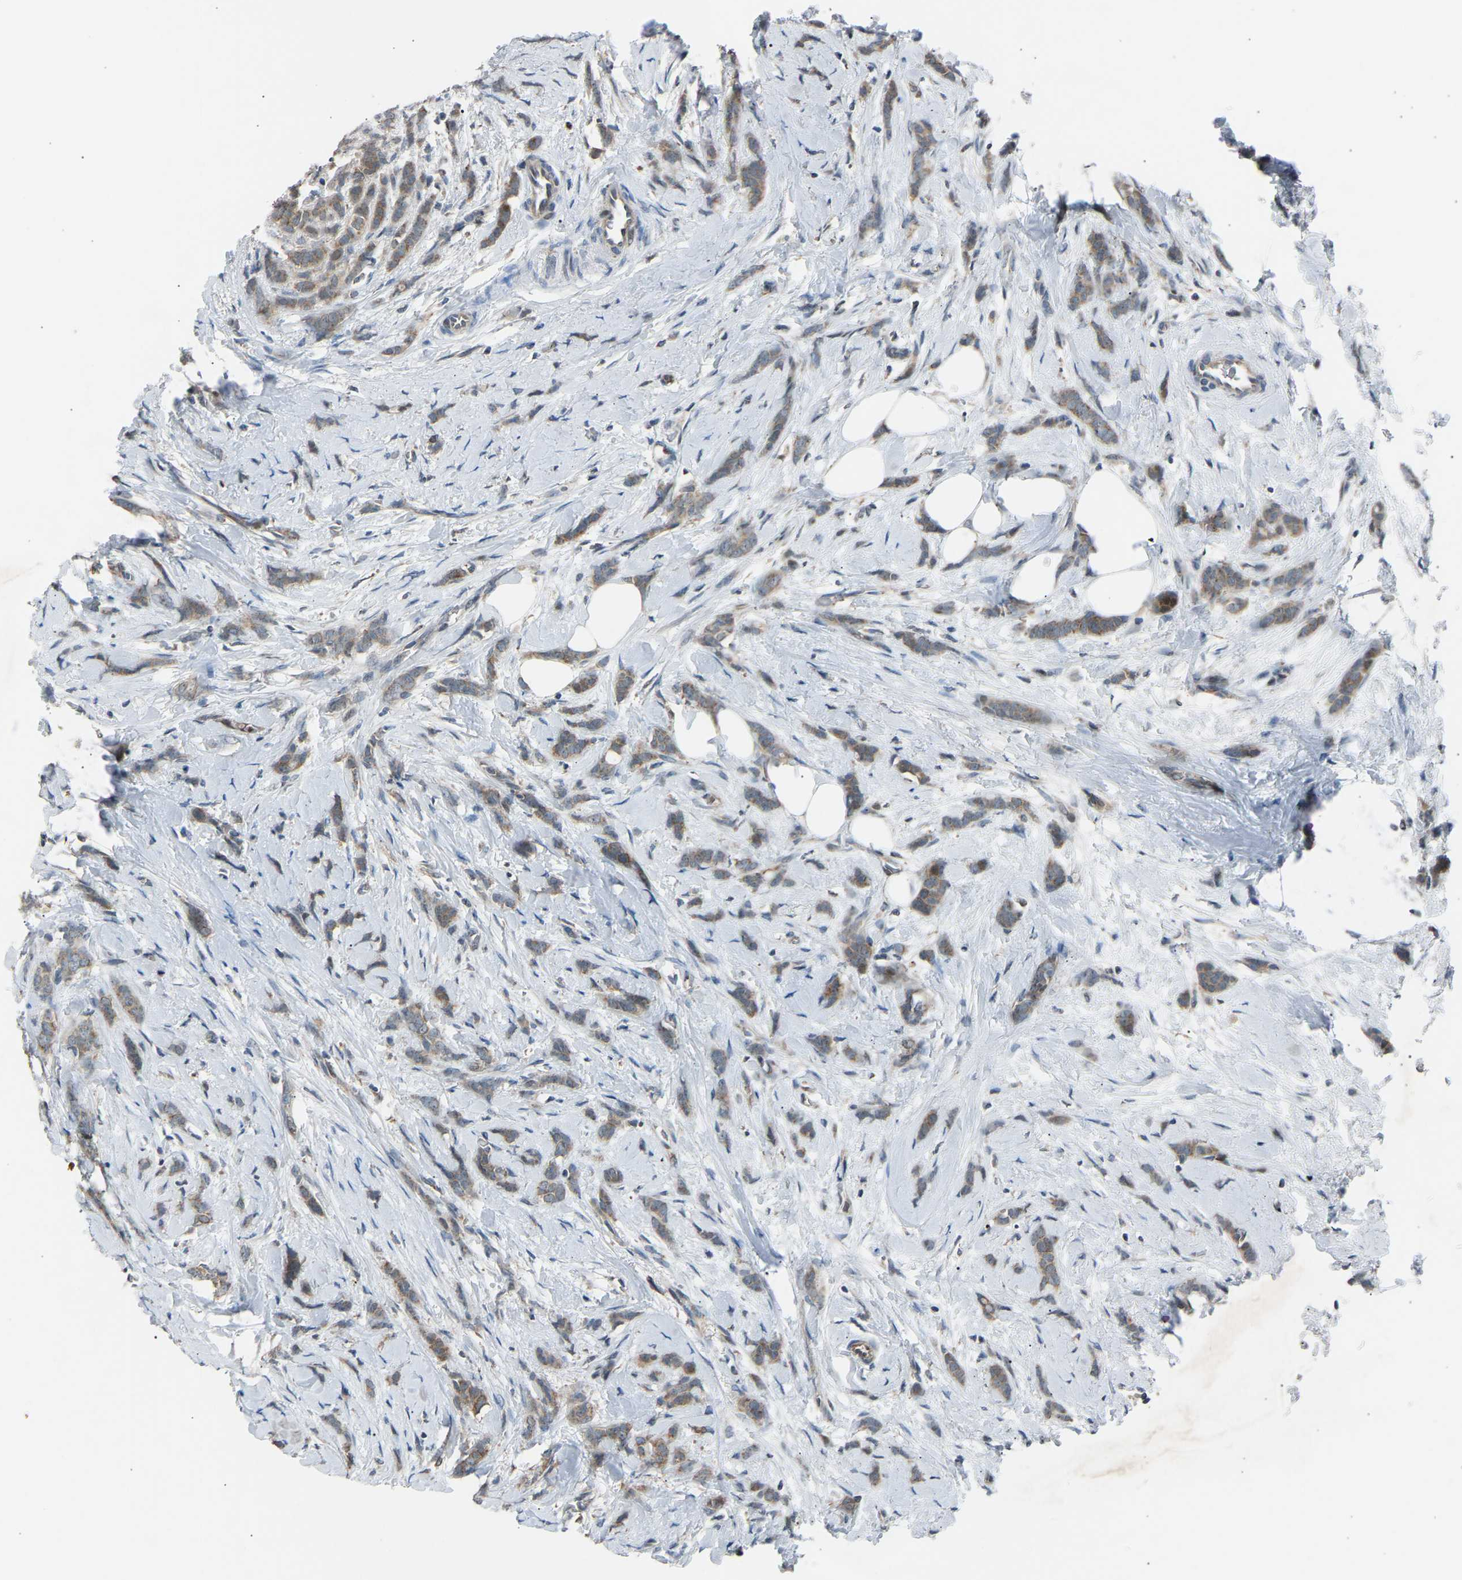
{"staining": {"intensity": "weak", "quantity": ">75%", "location": "cytoplasmic/membranous"}, "tissue": "breast cancer", "cell_type": "Tumor cells", "image_type": "cancer", "snomed": [{"axis": "morphology", "description": "Lobular carcinoma, in situ"}, {"axis": "morphology", "description": "Lobular carcinoma"}, {"axis": "topography", "description": "Breast"}], "caption": "The histopathology image exhibits immunohistochemical staining of breast lobular carcinoma. There is weak cytoplasmic/membranous staining is seen in approximately >75% of tumor cells.", "gene": "SLIRP", "patient": {"sex": "female", "age": 41}}